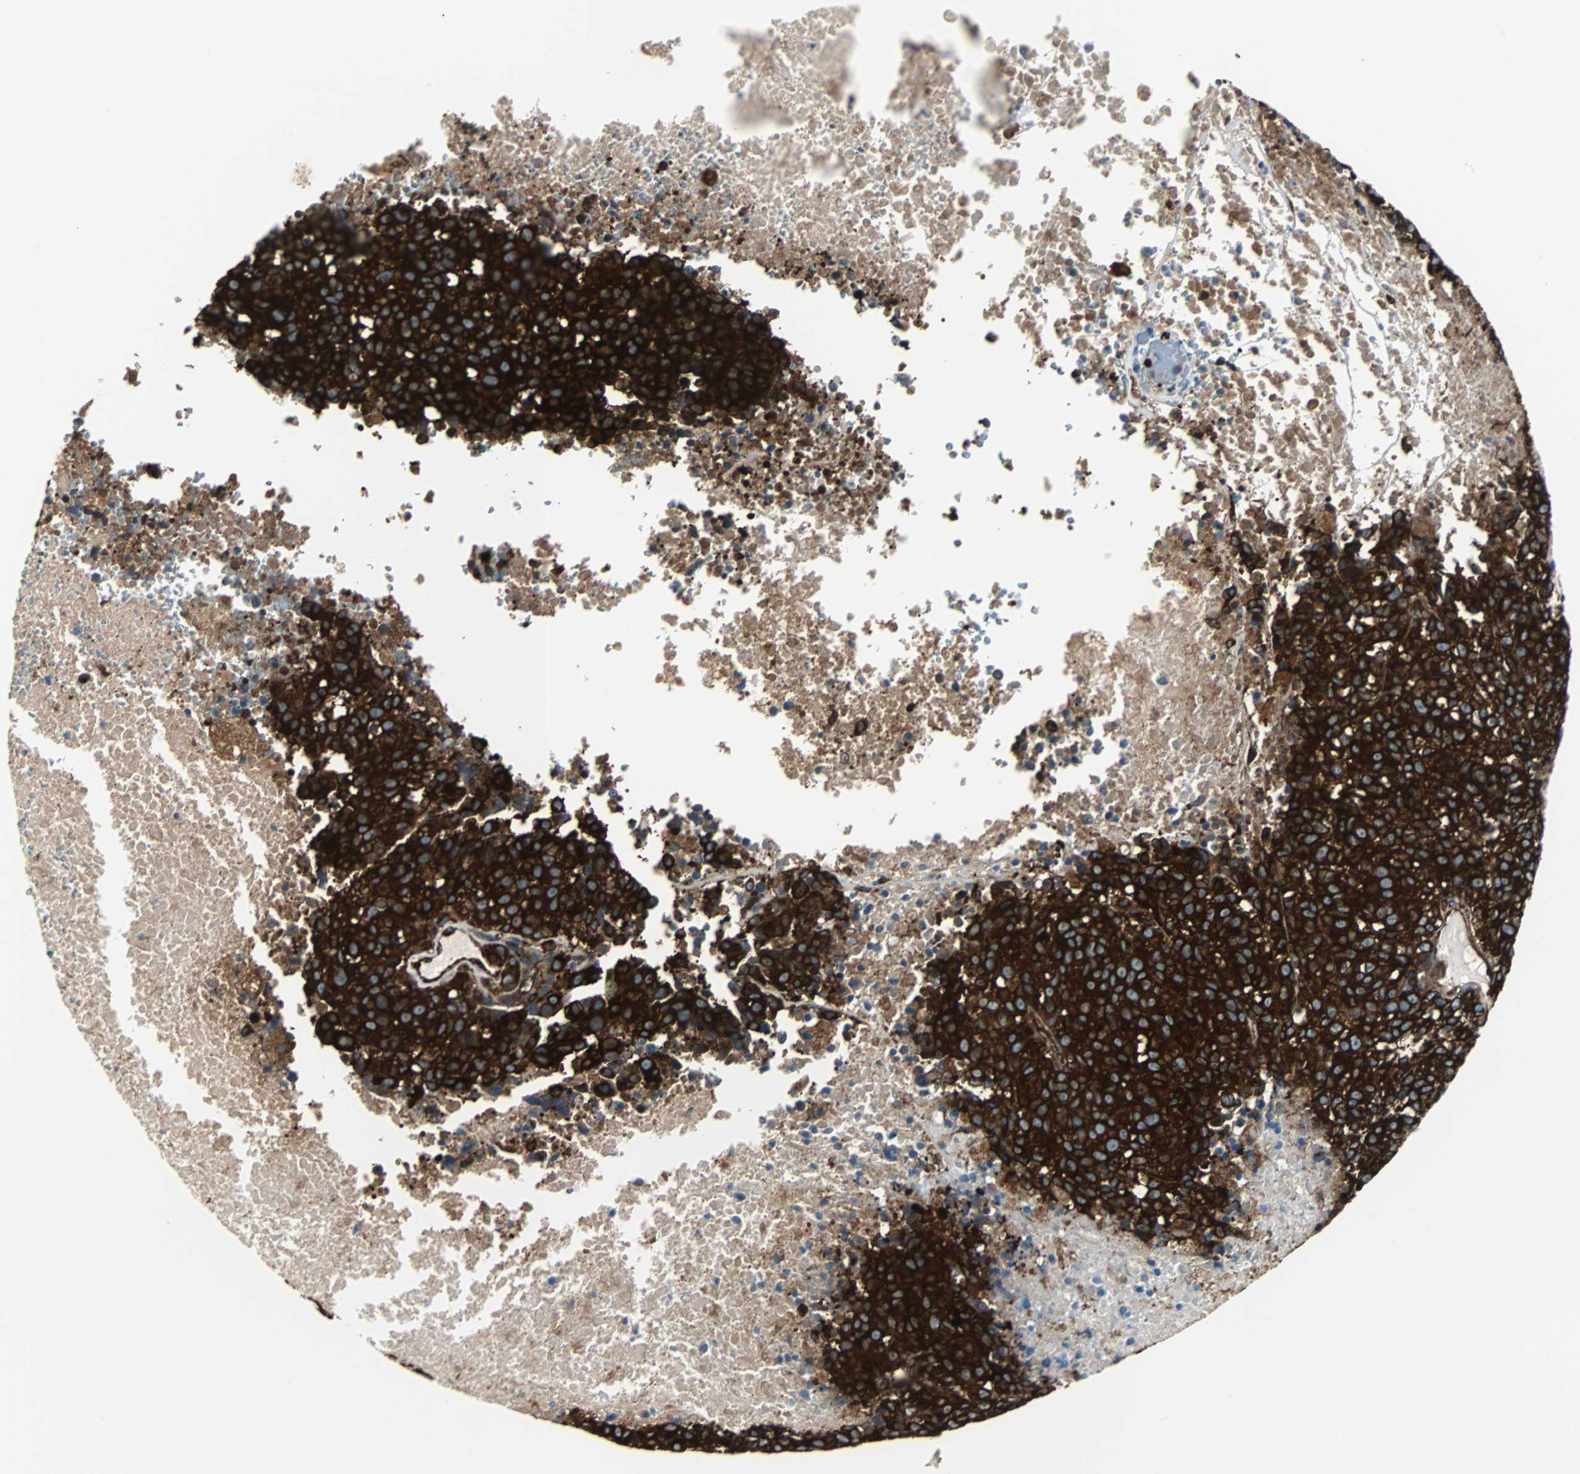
{"staining": {"intensity": "strong", "quantity": ">75%", "location": "cytoplasmic/membranous"}, "tissue": "melanoma", "cell_type": "Tumor cells", "image_type": "cancer", "snomed": [{"axis": "morphology", "description": "Malignant melanoma, Metastatic site"}, {"axis": "topography", "description": "Cerebral cortex"}], "caption": "Tumor cells show high levels of strong cytoplasmic/membranous expression in approximately >75% of cells in human melanoma.", "gene": "RELA", "patient": {"sex": "female", "age": 52}}